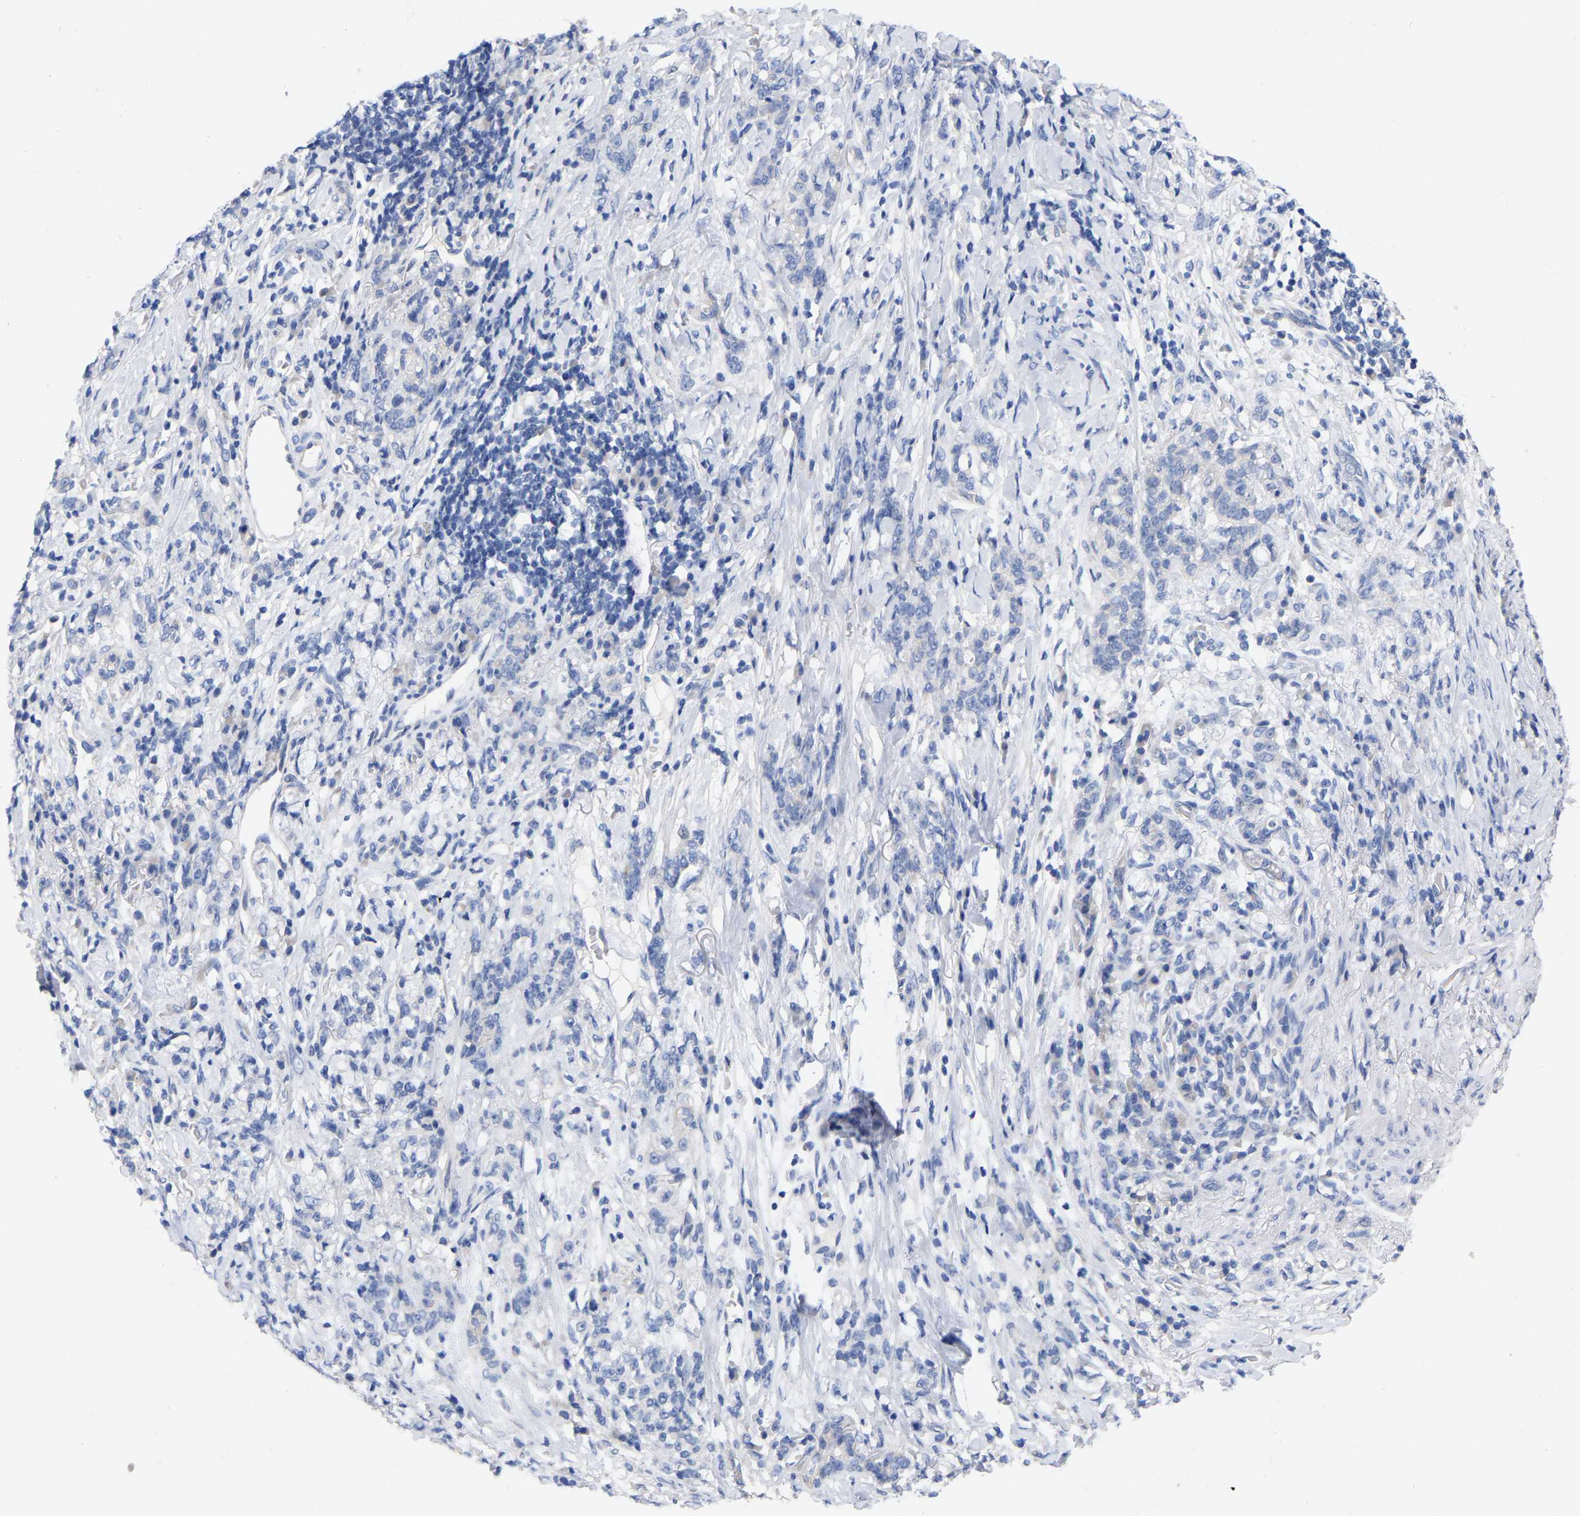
{"staining": {"intensity": "negative", "quantity": "none", "location": "none"}, "tissue": "stomach cancer", "cell_type": "Tumor cells", "image_type": "cancer", "snomed": [{"axis": "morphology", "description": "Adenocarcinoma, NOS"}, {"axis": "topography", "description": "Stomach, lower"}], "caption": "Histopathology image shows no protein expression in tumor cells of stomach adenocarcinoma tissue. The staining was performed using DAB to visualize the protein expression in brown, while the nuclei were stained in blue with hematoxylin (Magnification: 20x).", "gene": "HAPLN1", "patient": {"sex": "male", "age": 88}}